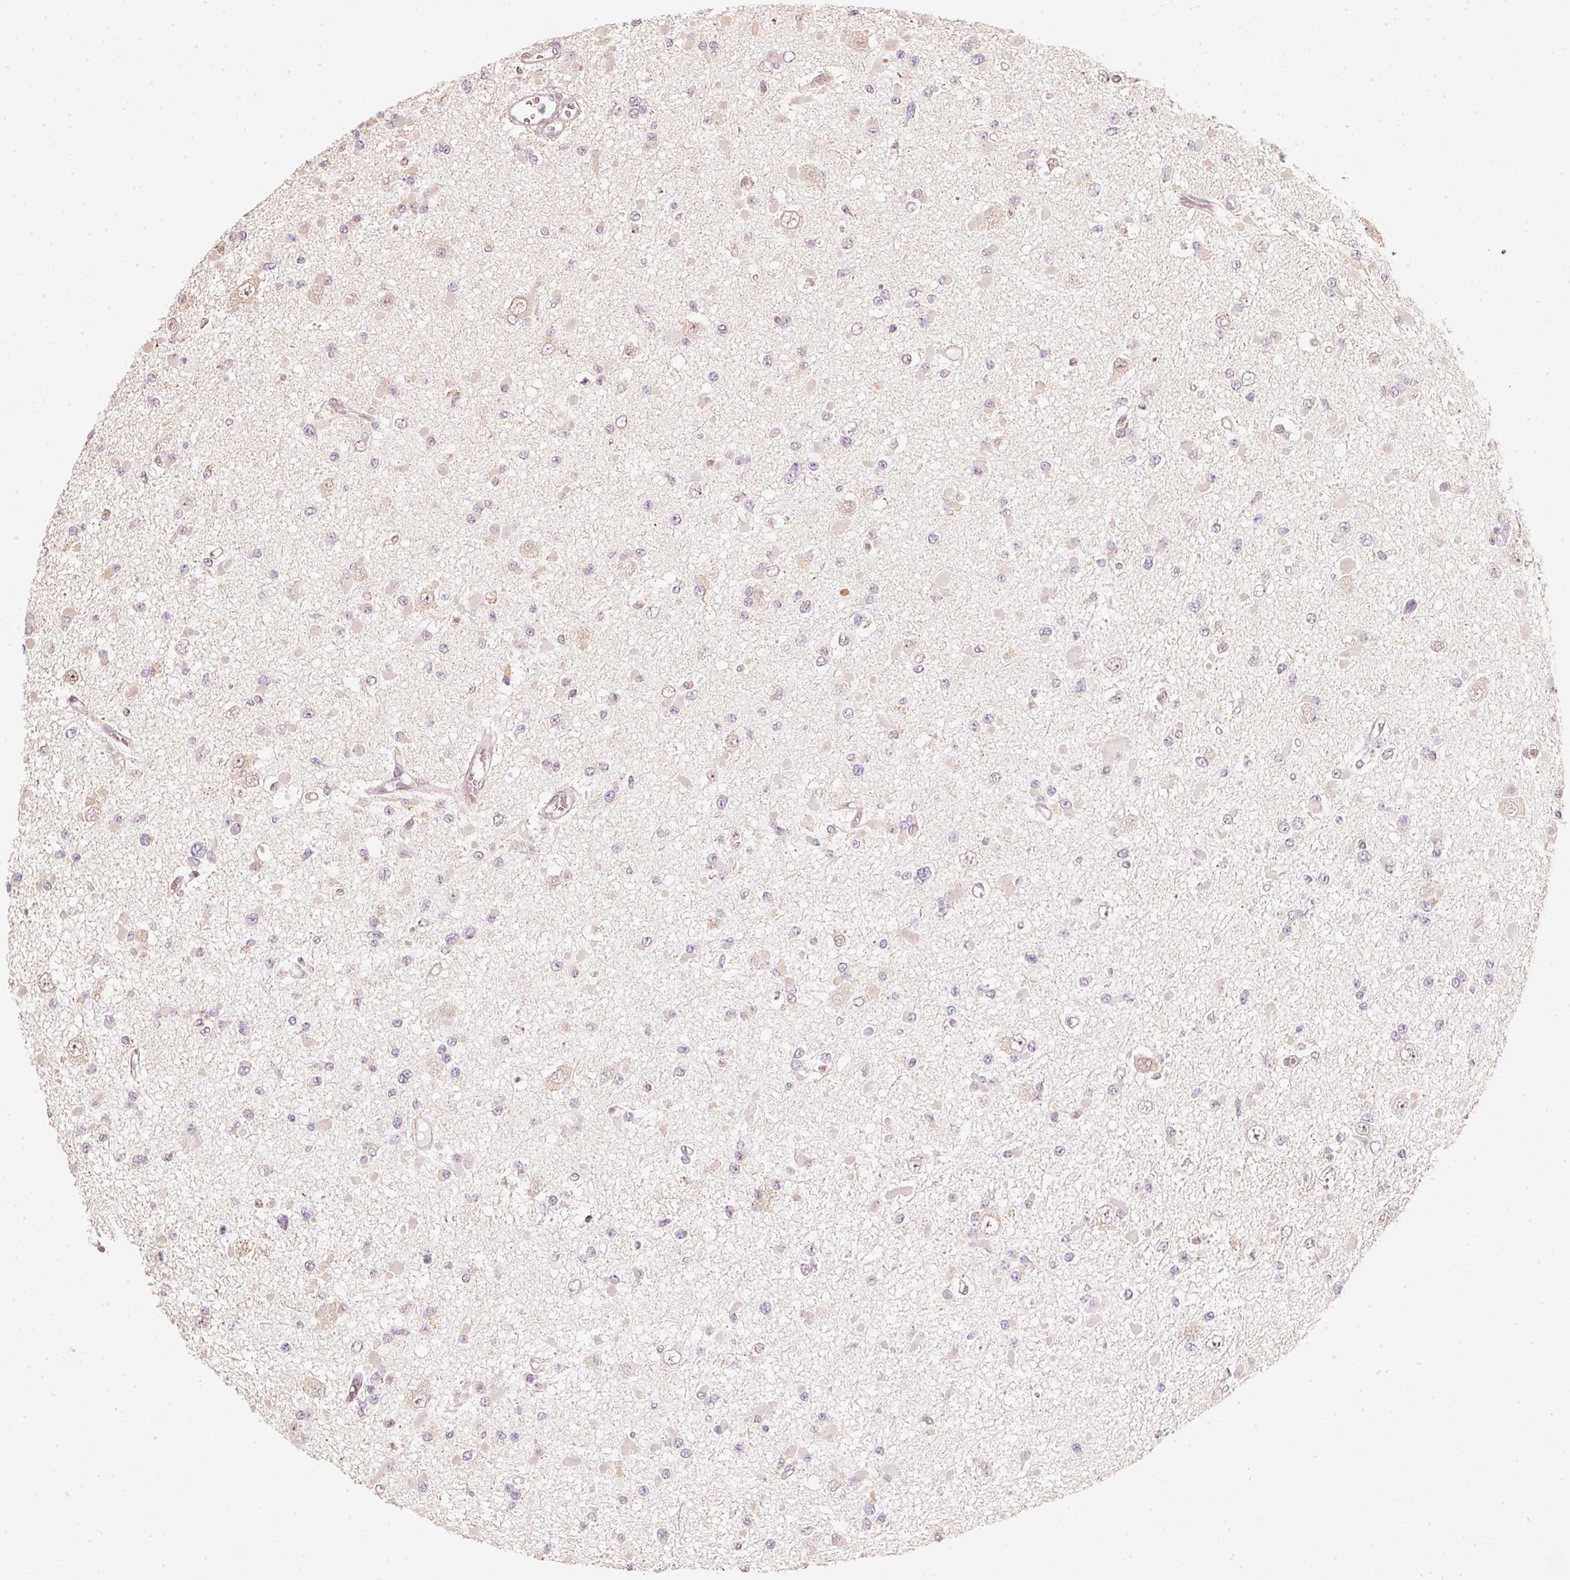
{"staining": {"intensity": "negative", "quantity": "none", "location": "none"}, "tissue": "glioma", "cell_type": "Tumor cells", "image_type": "cancer", "snomed": [{"axis": "morphology", "description": "Glioma, malignant, Low grade"}, {"axis": "topography", "description": "Brain"}], "caption": "Tumor cells show no significant protein expression in glioma.", "gene": "RAB35", "patient": {"sex": "female", "age": 22}}